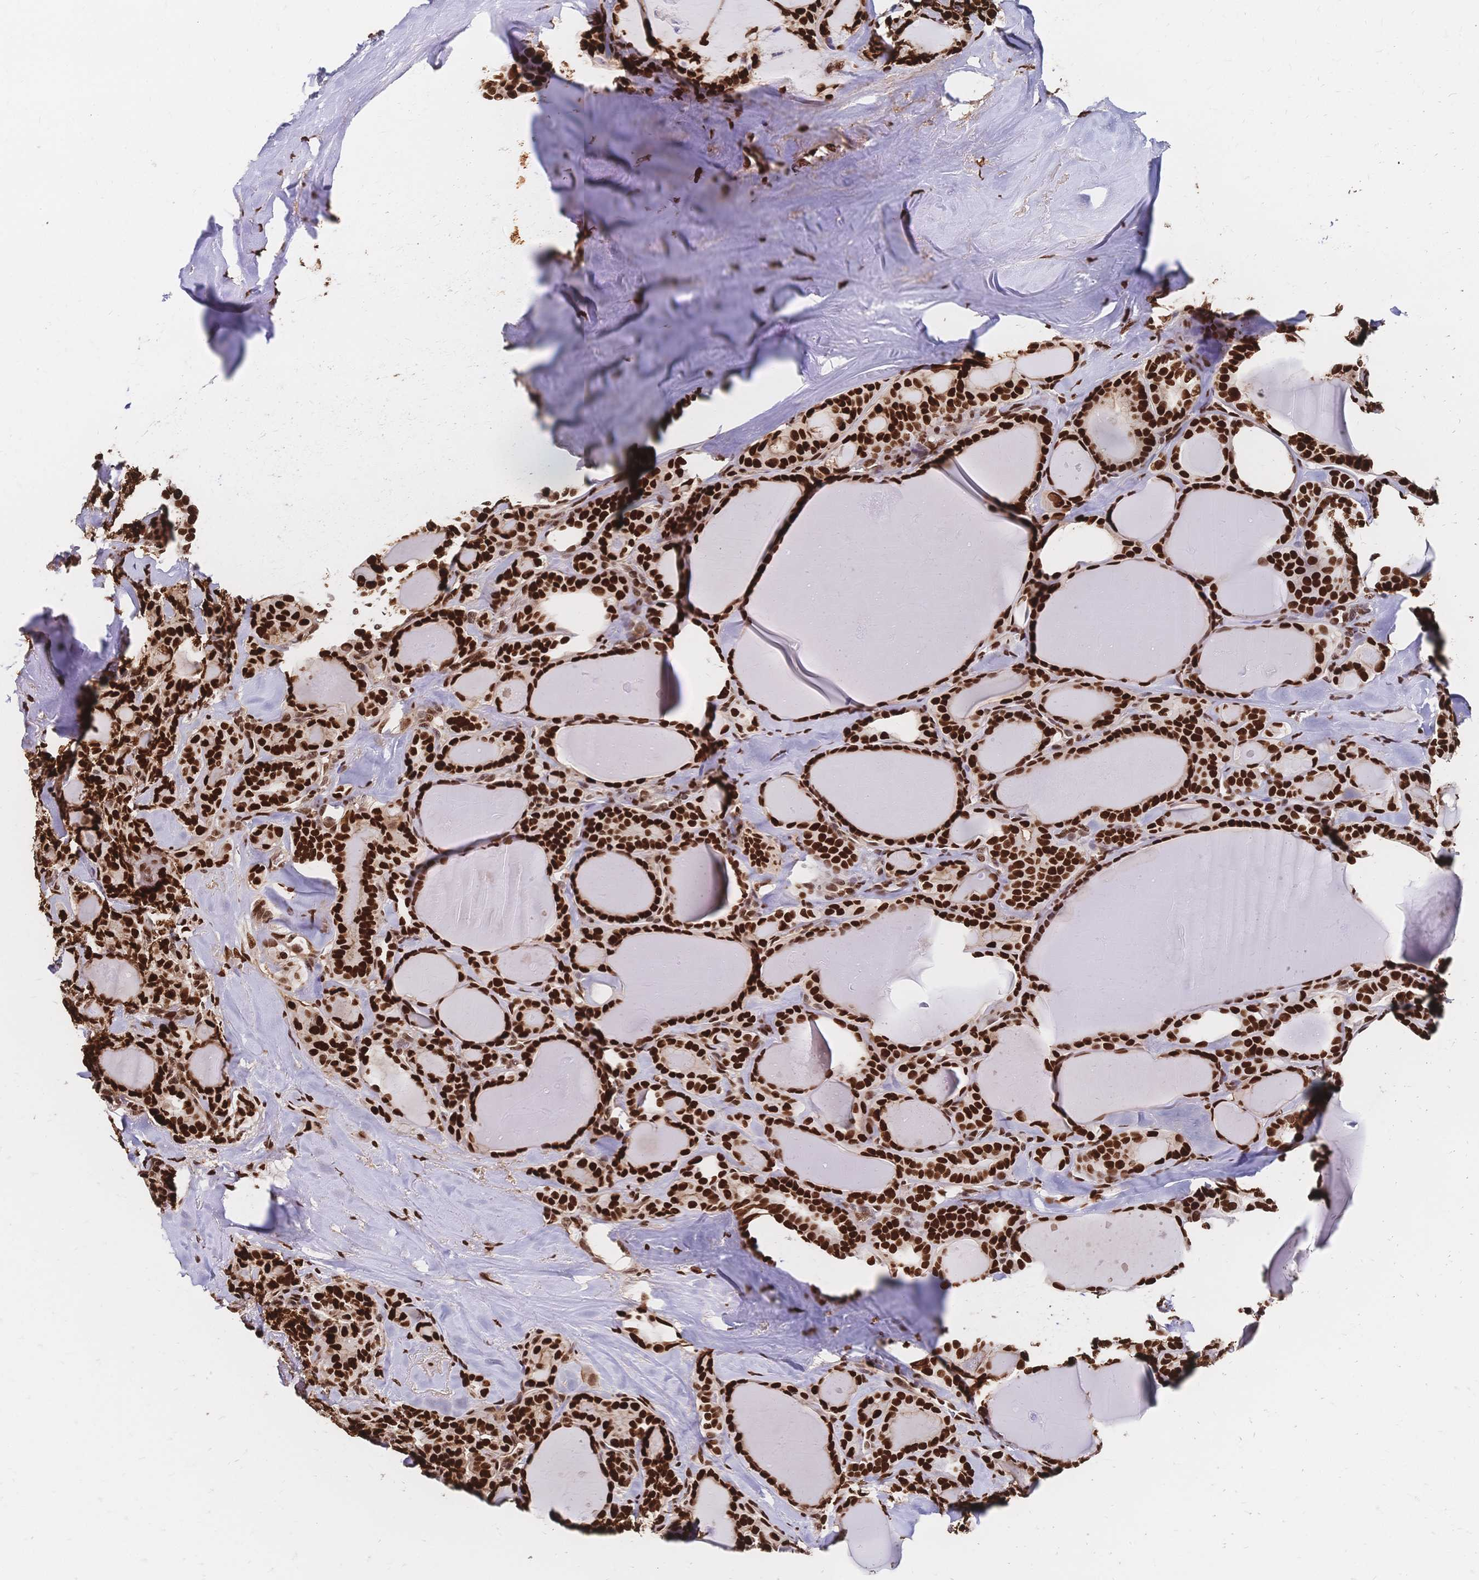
{"staining": {"intensity": "strong", "quantity": ">75%", "location": "nuclear"}, "tissue": "thyroid cancer", "cell_type": "Tumor cells", "image_type": "cancer", "snomed": [{"axis": "morphology", "description": "Papillary adenocarcinoma, NOS"}, {"axis": "topography", "description": "Thyroid gland"}], "caption": "The image displays staining of papillary adenocarcinoma (thyroid), revealing strong nuclear protein positivity (brown color) within tumor cells.", "gene": "HDGF", "patient": {"sex": "male", "age": 30}}